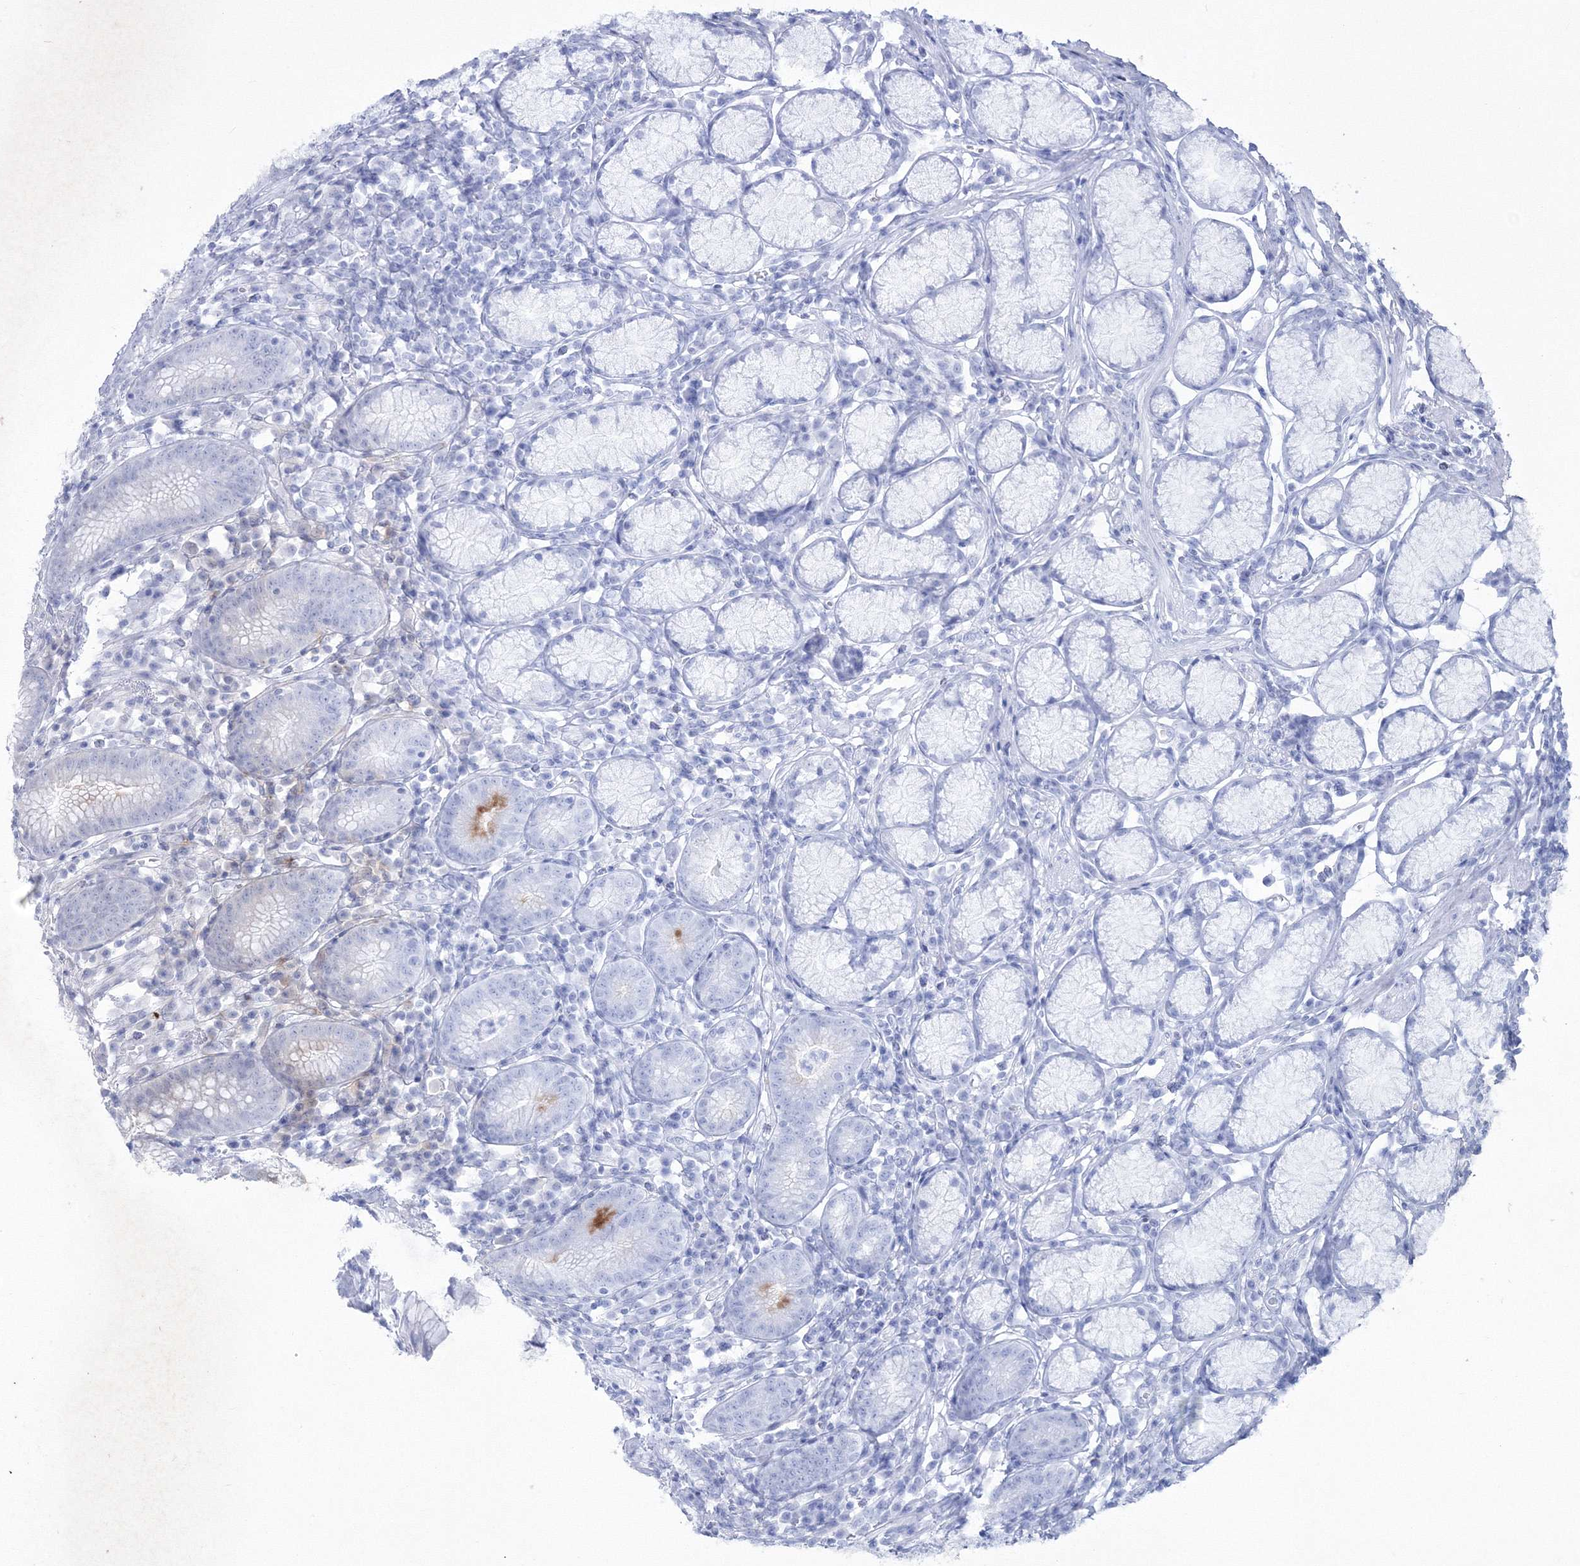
{"staining": {"intensity": "negative", "quantity": "none", "location": "none"}, "tissue": "stomach", "cell_type": "Glandular cells", "image_type": "normal", "snomed": [{"axis": "morphology", "description": "Normal tissue, NOS"}, {"axis": "topography", "description": "Stomach"}], "caption": "Immunohistochemistry image of benign stomach stained for a protein (brown), which shows no staining in glandular cells.", "gene": "HYAL2", "patient": {"sex": "male", "age": 55}}